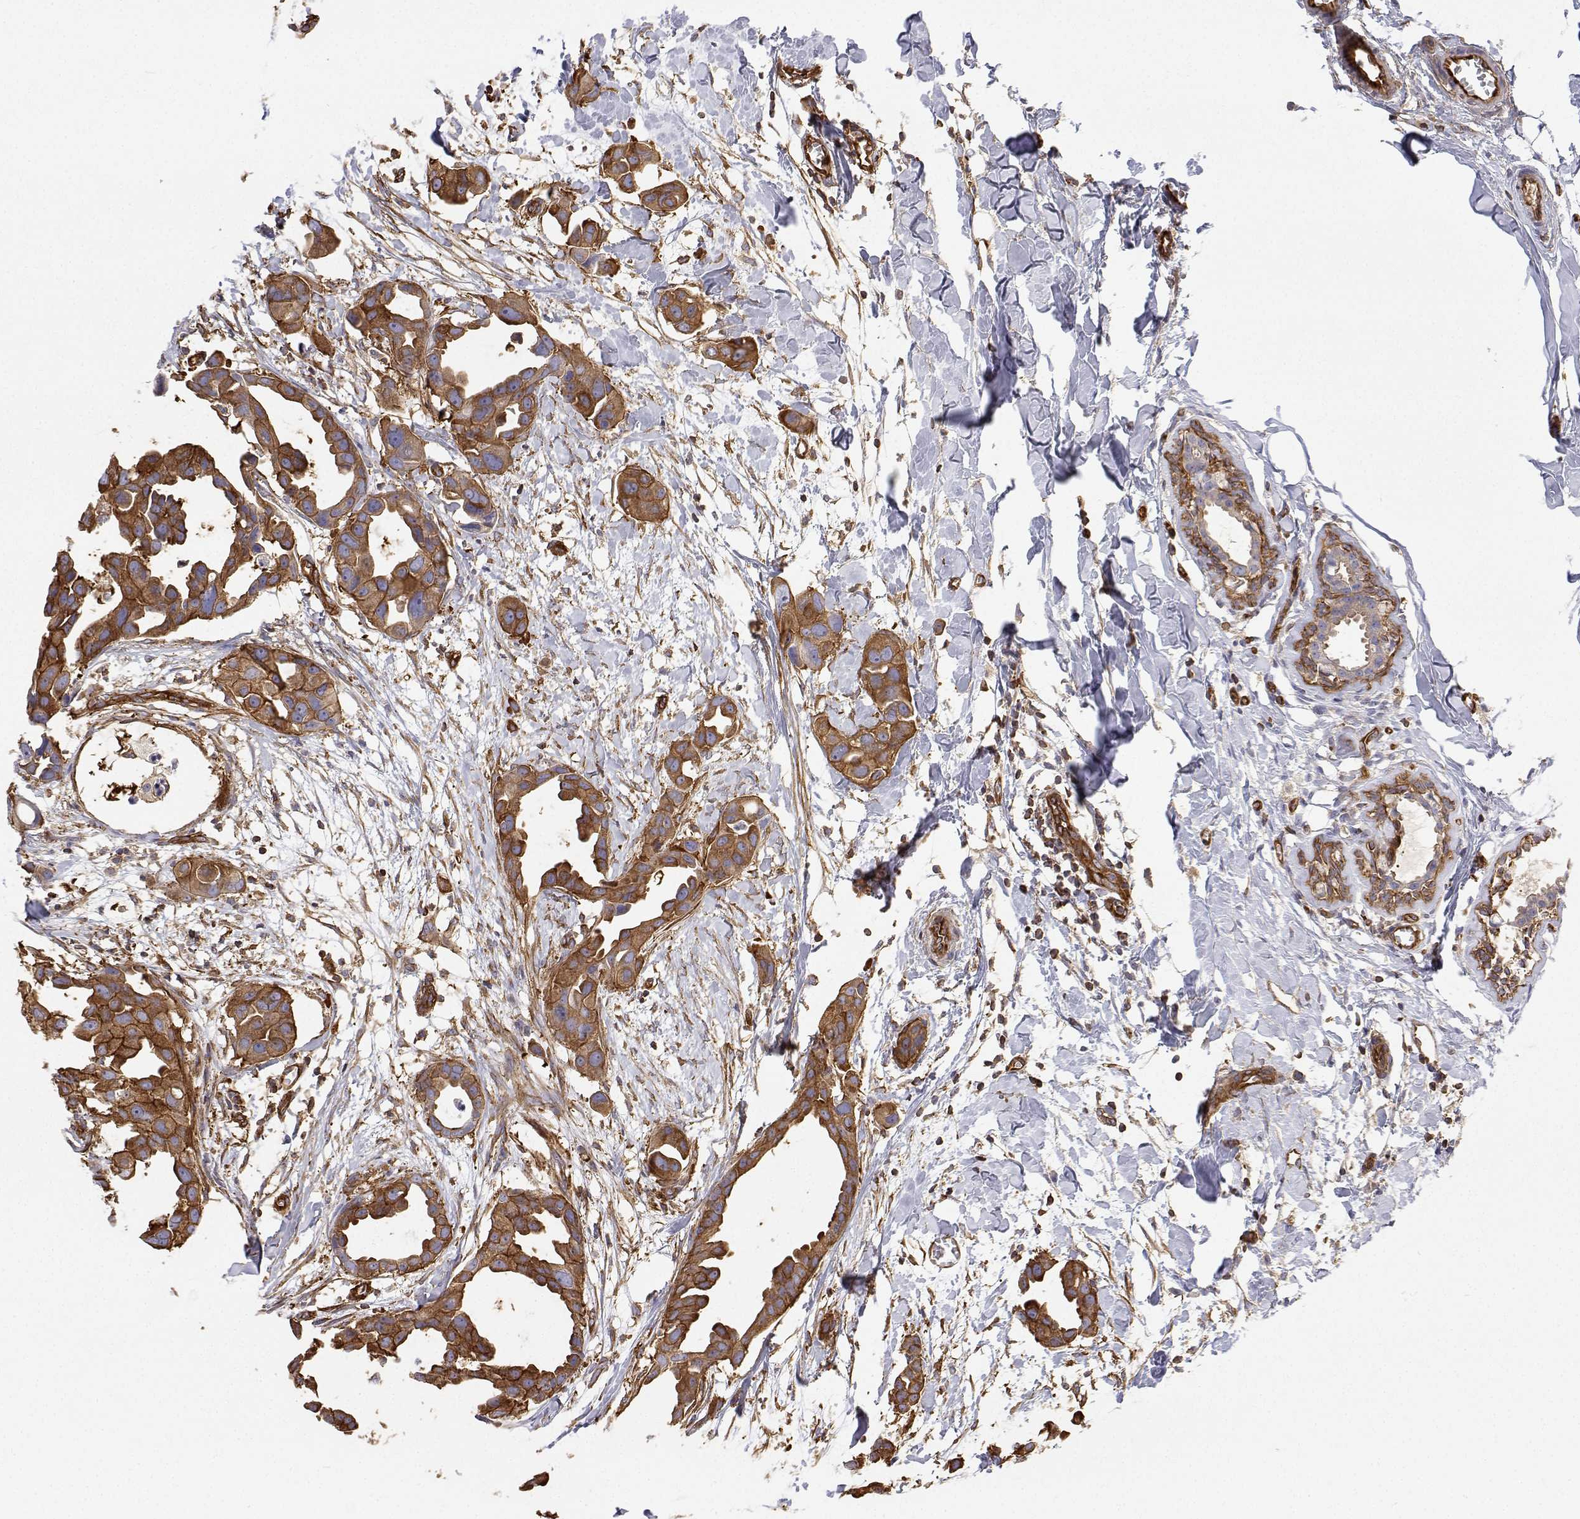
{"staining": {"intensity": "strong", "quantity": ">75%", "location": "cytoplasmic/membranous"}, "tissue": "breast cancer", "cell_type": "Tumor cells", "image_type": "cancer", "snomed": [{"axis": "morphology", "description": "Duct carcinoma"}, {"axis": "topography", "description": "Breast"}], "caption": "Tumor cells display high levels of strong cytoplasmic/membranous staining in about >75% of cells in human breast invasive ductal carcinoma.", "gene": "MYH9", "patient": {"sex": "female", "age": 38}}